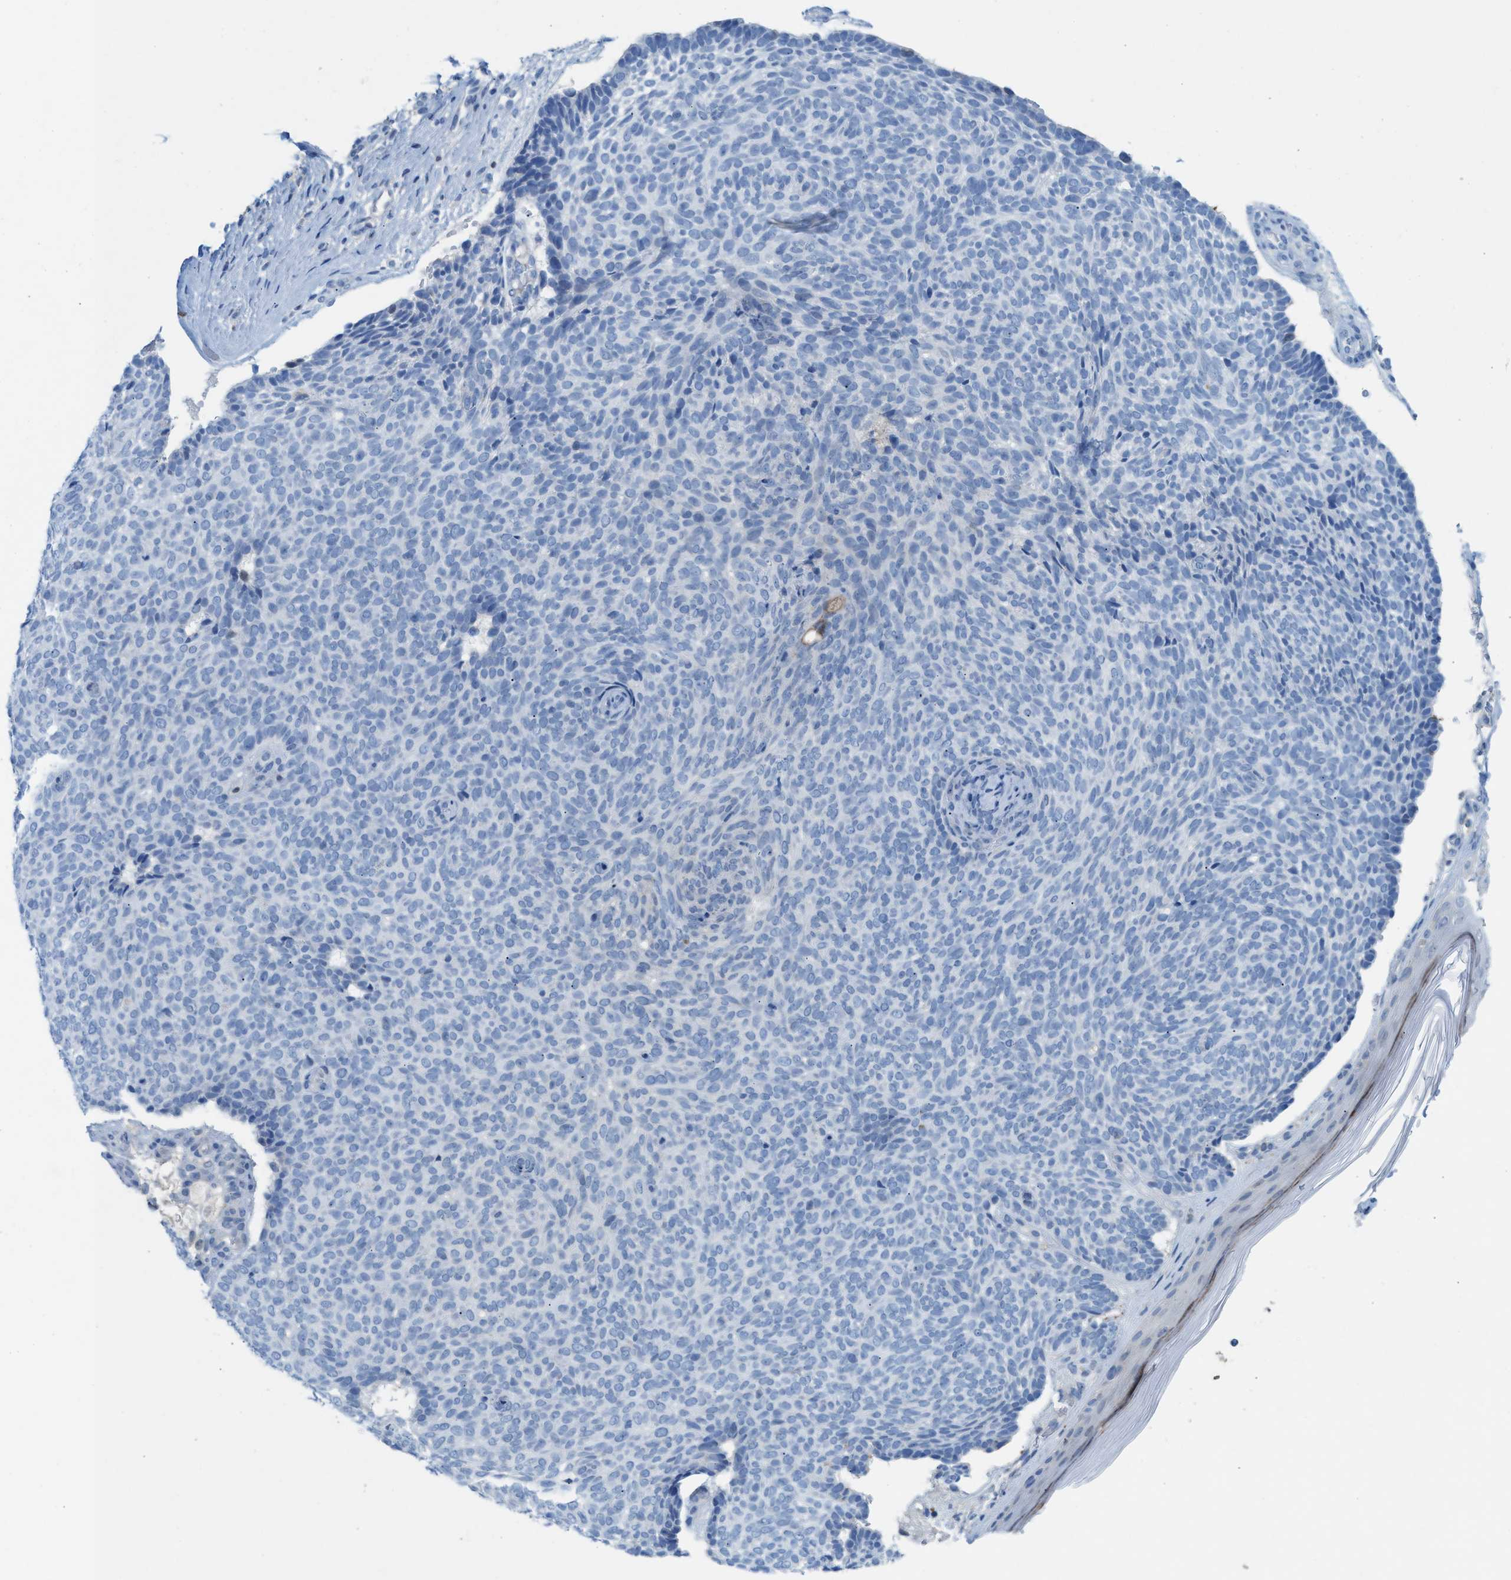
{"staining": {"intensity": "negative", "quantity": "none", "location": "none"}, "tissue": "skin cancer", "cell_type": "Tumor cells", "image_type": "cancer", "snomed": [{"axis": "morphology", "description": "Basal cell carcinoma"}, {"axis": "topography", "description": "Skin"}], "caption": "Tumor cells are negative for brown protein staining in skin cancer.", "gene": "PPM1D", "patient": {"sex": "male", "age": 61}}